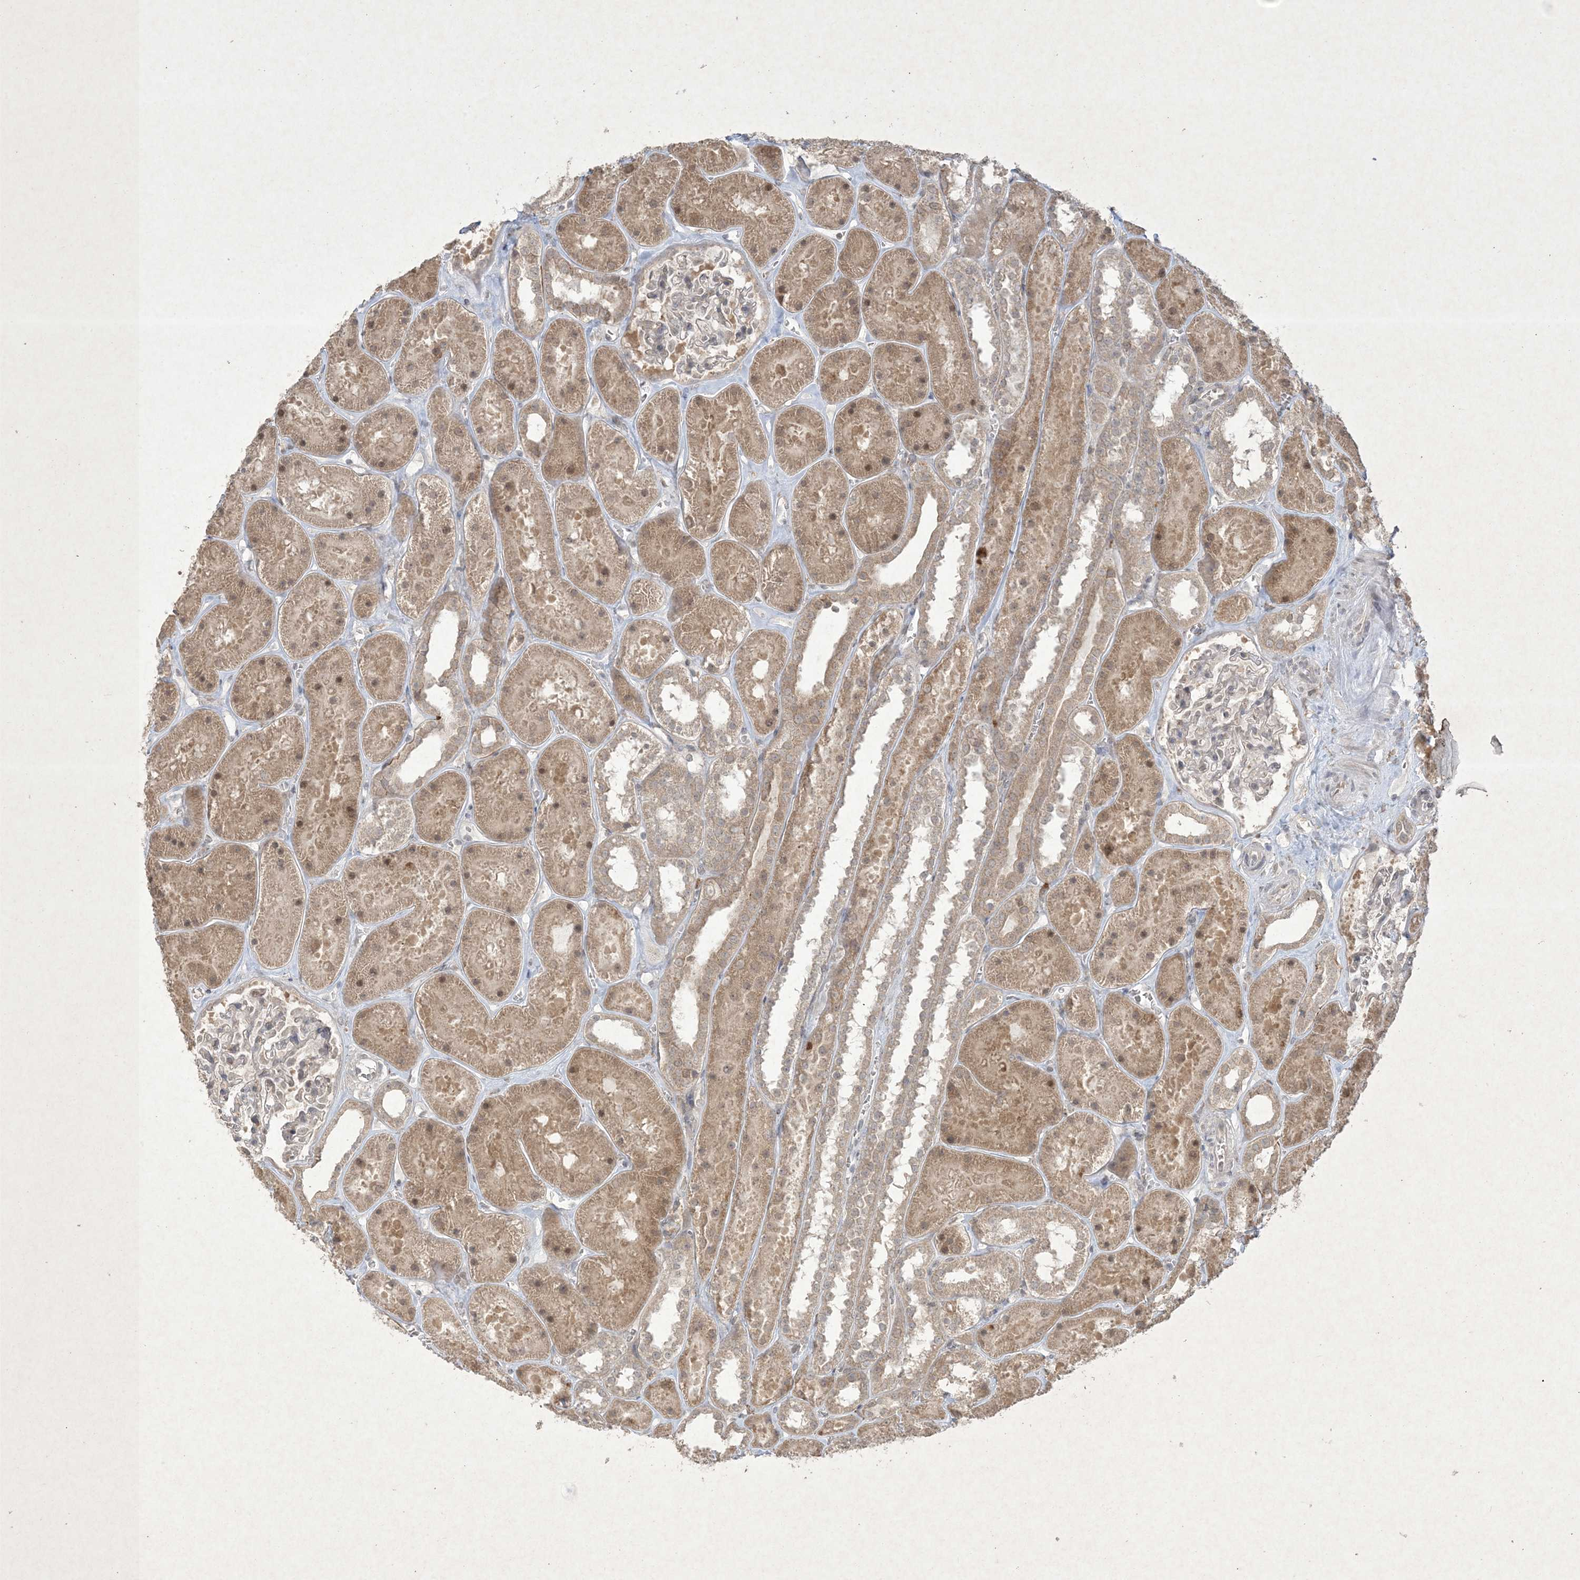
{"staining": {"intensity": "weak", "quantity": "<25%", "location": "cytoplasmic/membranous"}, "tissue": "kidney", "cell_type": "Cells in glomeruli", "image_type": "normal", "snomed": [{"axis": "morphology", "description": "Normal tissue, NOS"}, {"axis": "topography", "description": "Kidney"}], "caption": "Immunohistochemistry (IHC) of normal human kidney demonstrates no expression in cells in glomeruli. (Stains: DAB (3,3'-diaminobenzidine) immunohistochemistry (IHC) with hematoxylin counter stain, Microscopy: brightfield microscopy at high magnification).", "gene": "NRBP2", "patient": {"sex": "female", "age": 41}}